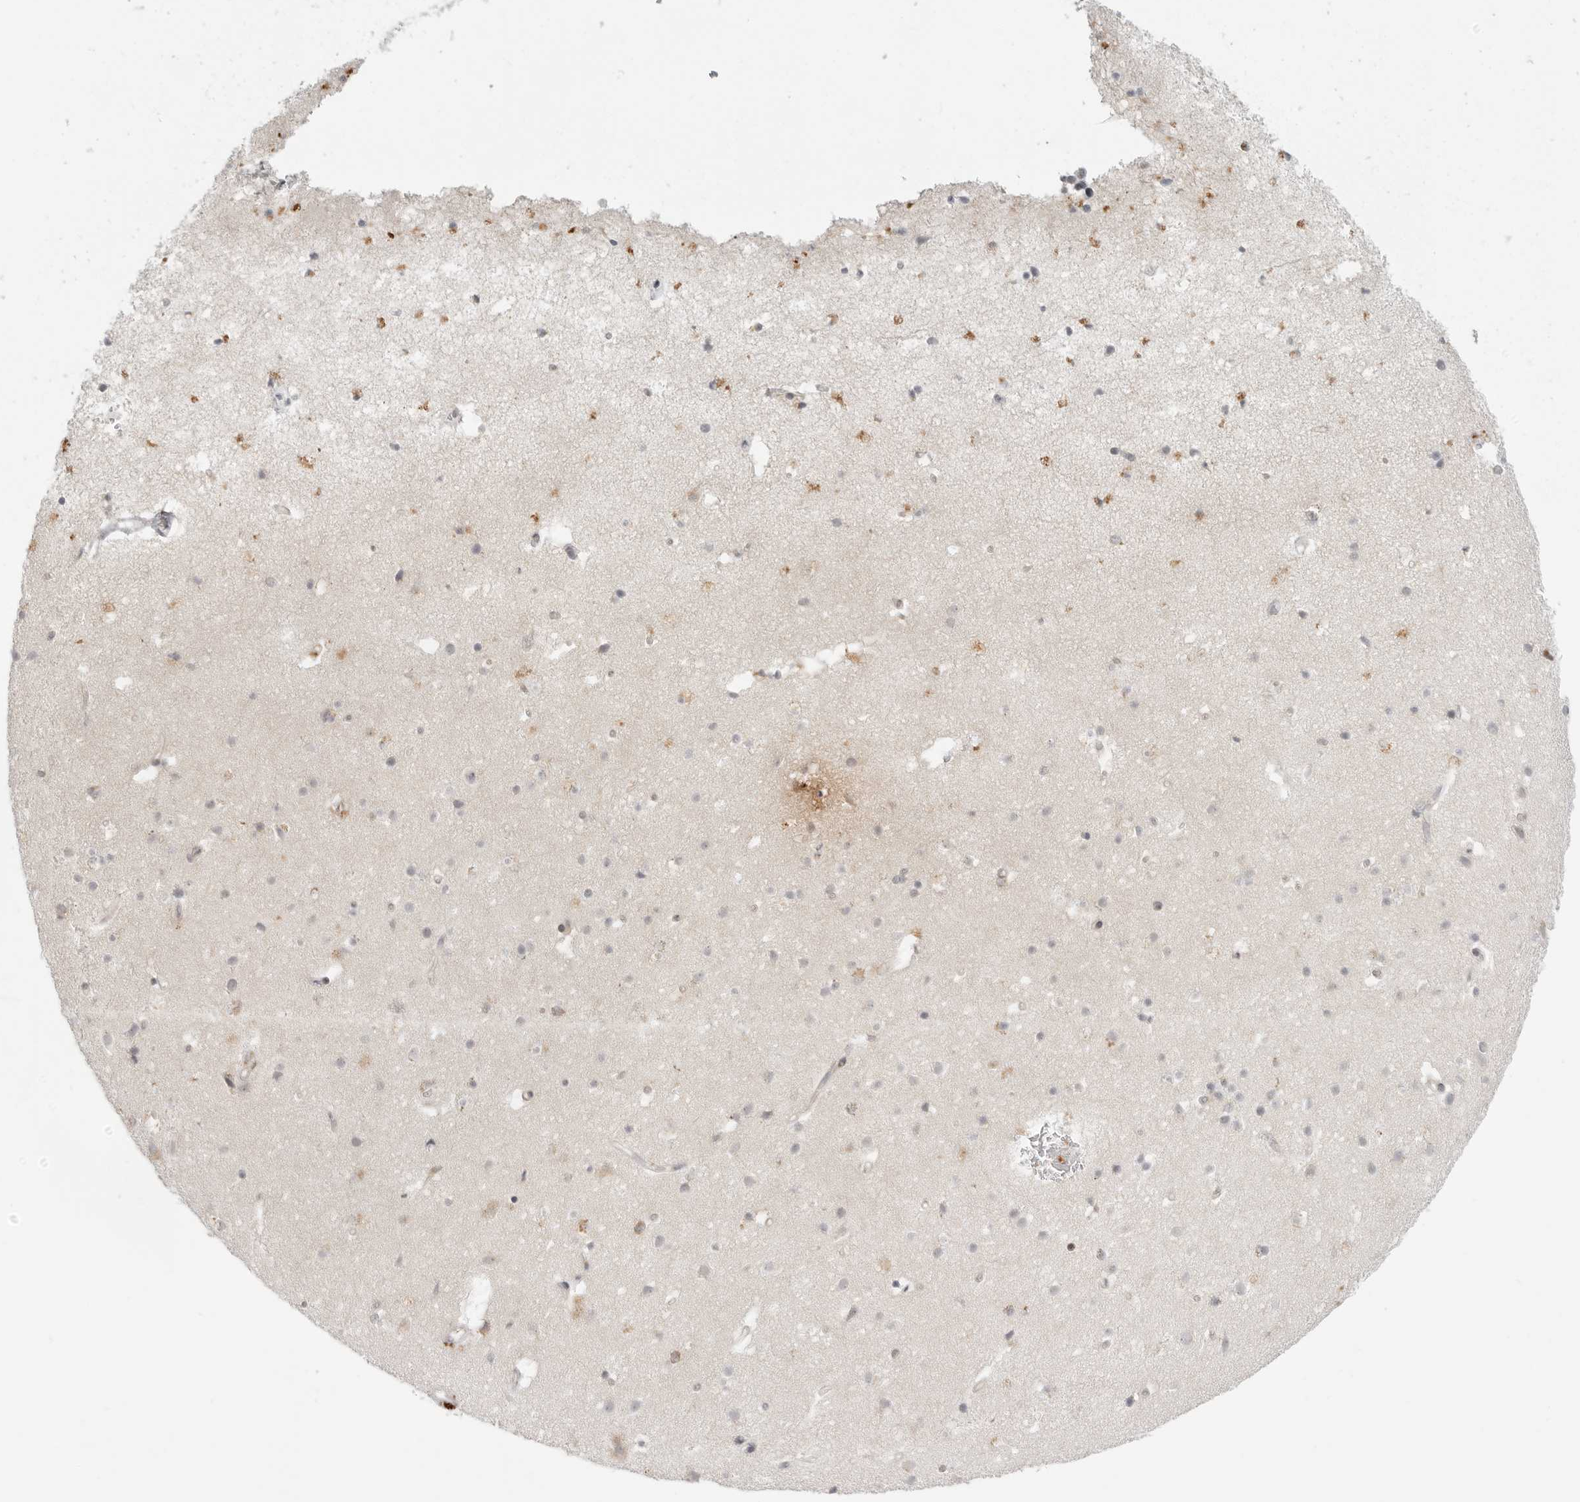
{"staining": {"intensity": "weak", "quantity": "<25%", "location": "cytoplasmic/membranous"}, "tissue": "cerebral cortex", "cell_type": "Endothelial cells", "image_type": "normal", "snomed": [{"axis": "morphology", "description": "Normal tissue, NOS"}, {"axis": "topography", "description": "Cerebral cortex"}], "caption": "IHC histopathology image of unremarkable cerebral cortex: cerebral cortex stained with DAB reveals no significant protein expression in endothelial cells.", "gene": "SH3KBP1", "patient": {"sex": "male", "age": 54}}